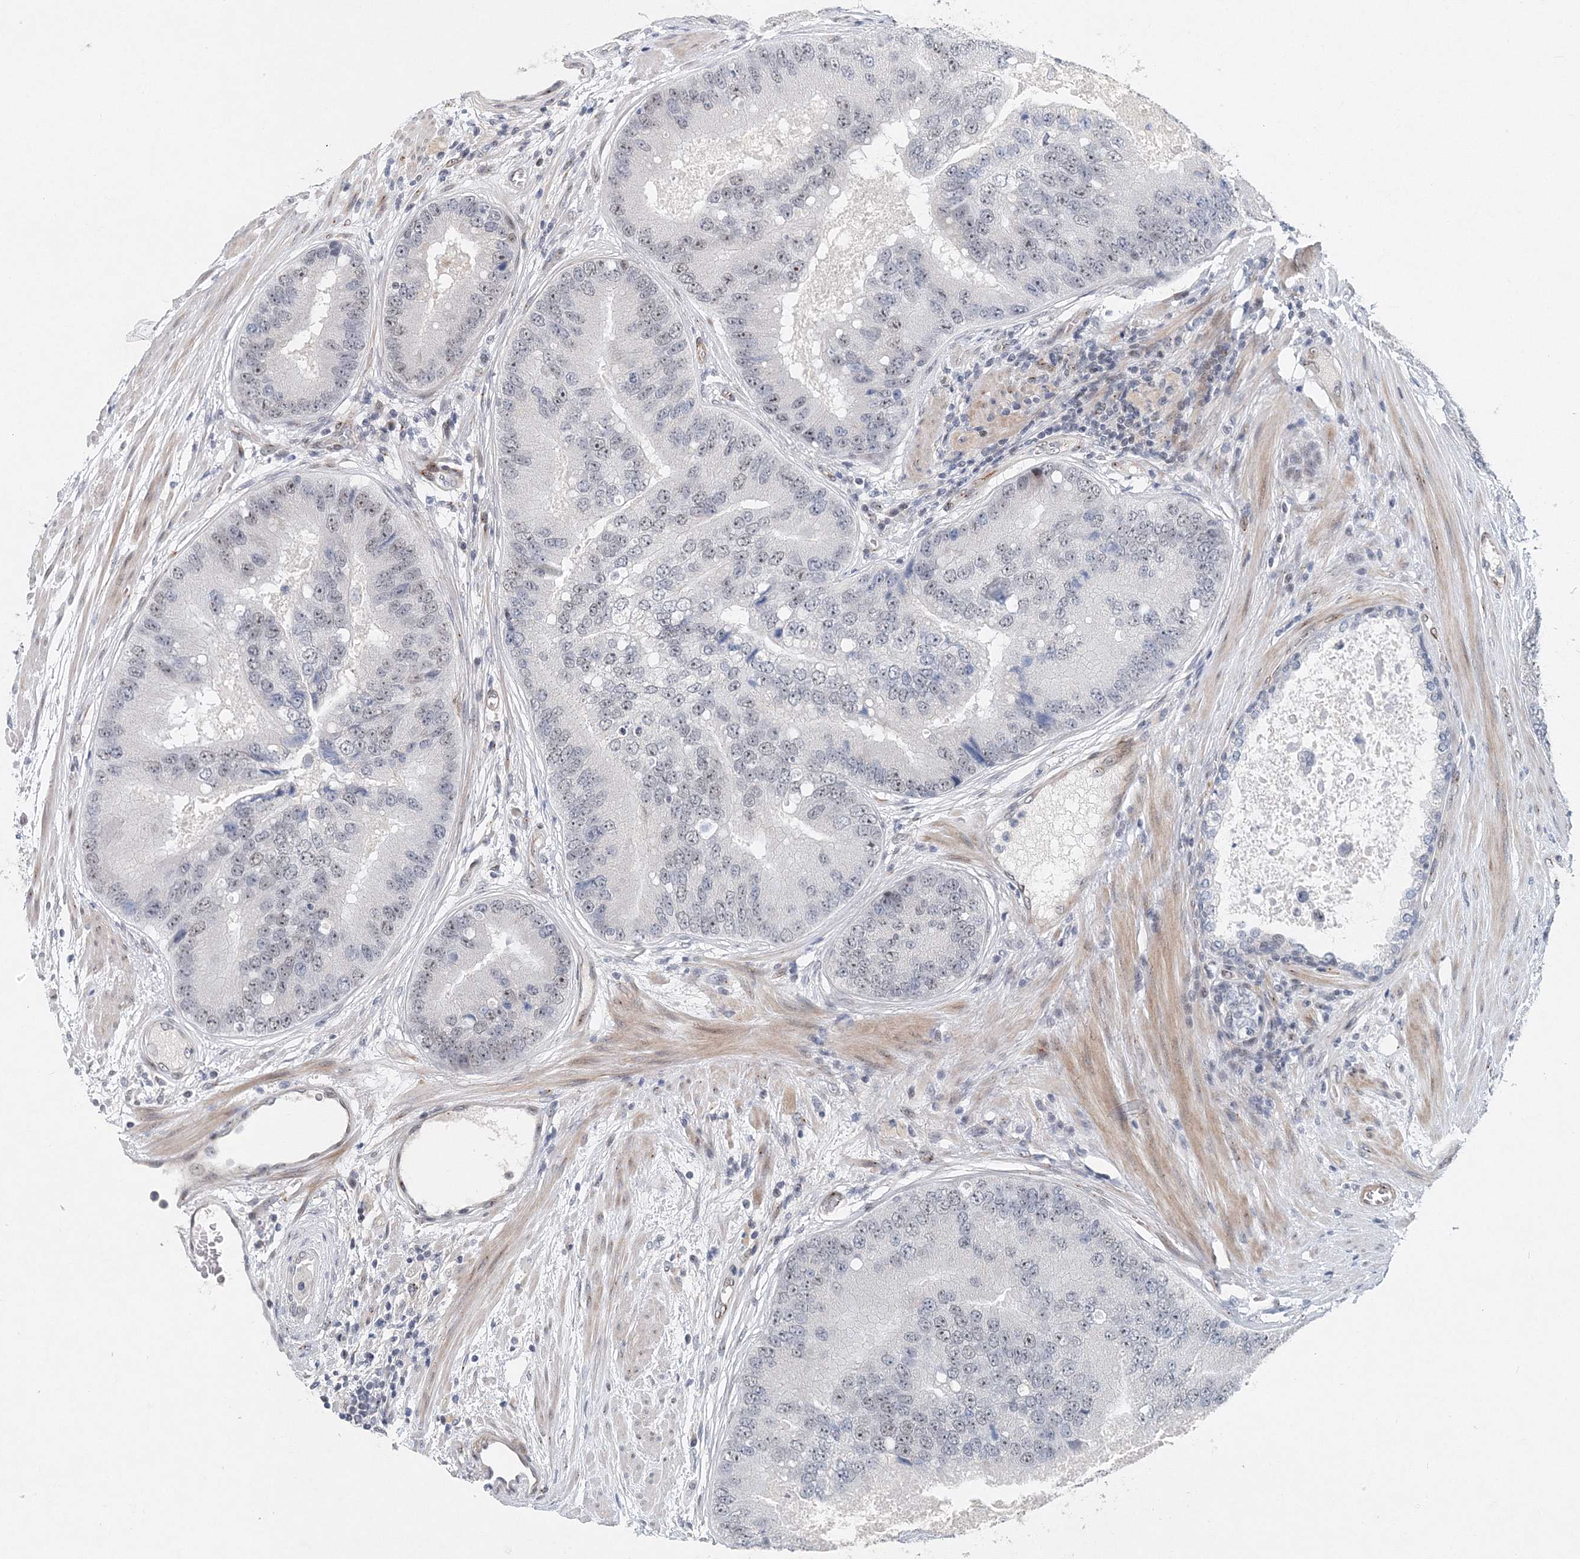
{"staining": {"intensity": "weak", "quantity": "25%-75%", "location": "nuclear"}, "tissue": "prostate cancer", "cell_type": "Tumor cells", "image_type": "cancer", "snomed": [{"axis": "morphology", "description": "Adenocarcinoma, High grade"}, {"axis": "topography", "description": "Prostate"}], "caption": "Adenocarcinoma (high-grade) (prostate) stained with DAB immunohistochemistry reveals low levels of weak nuclear staining in about 25%-75% of tumor cells.", "gene": "UIMC1", "patient": {"sex": "male", "age": 70}}